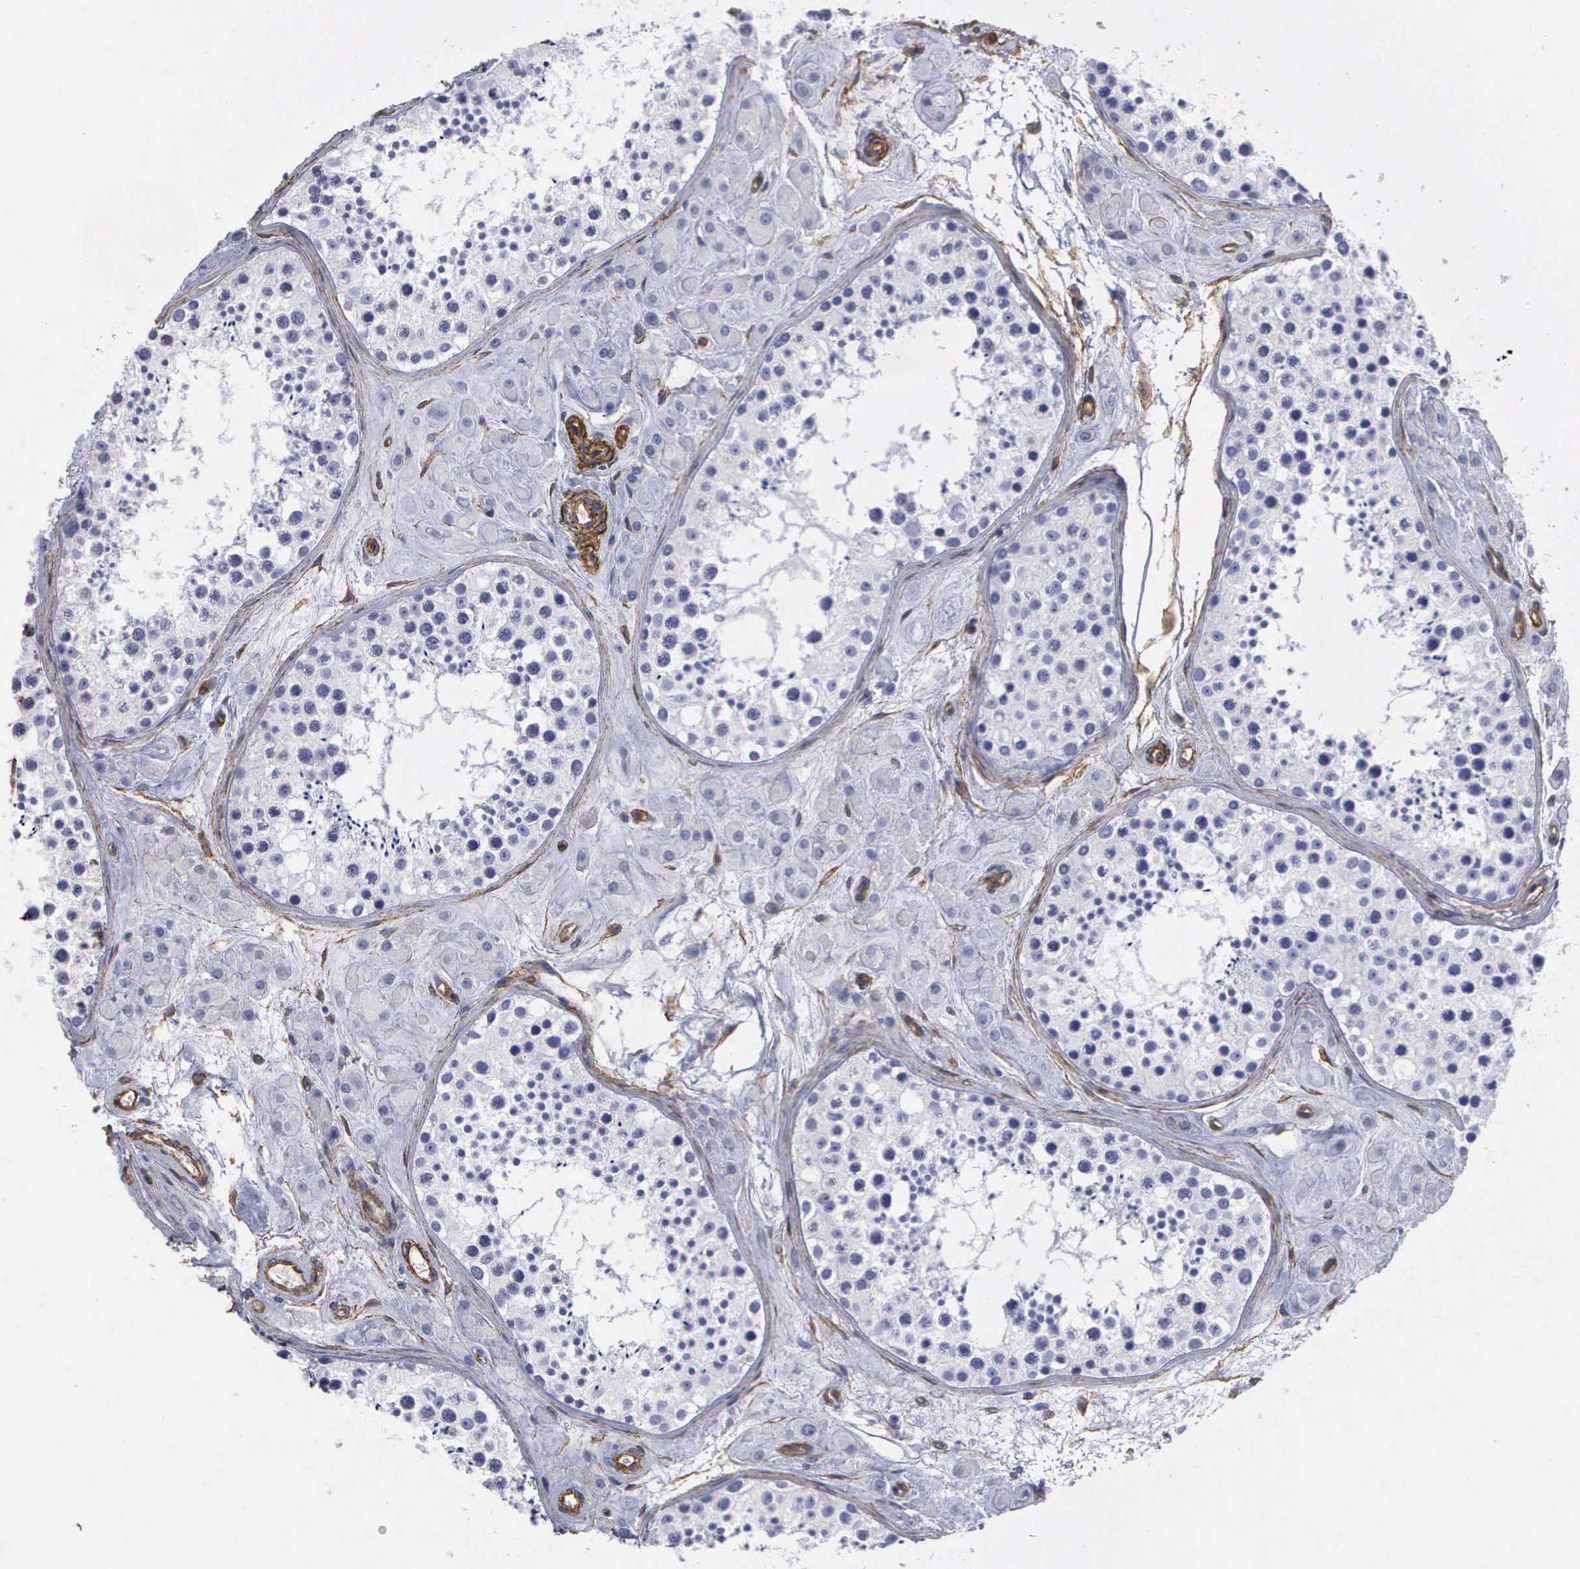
{"staining": {"intensity": "negative", "quantity": "none", "location": "none"}, "tissue": "testis", "cell_type": "Cells in seminiferous ducts", "image_type": "normal", "snomed": [{"axis": "morphology", "description": "Normal tissue, NOS"}, {"axis": "topography", "description": "Testis"}], "caption": "Immunohistochemical staining of benign testis demonstrates no significant expression in cells in seminiferous ducts. The staining is performed using DAB (3,3'-diaminobenzidine) brown chromogen with nuclei counter-stained in using hematoxylin.", "gene": "MAGEB10", "patient": {"sex": "male", "age": 38}}